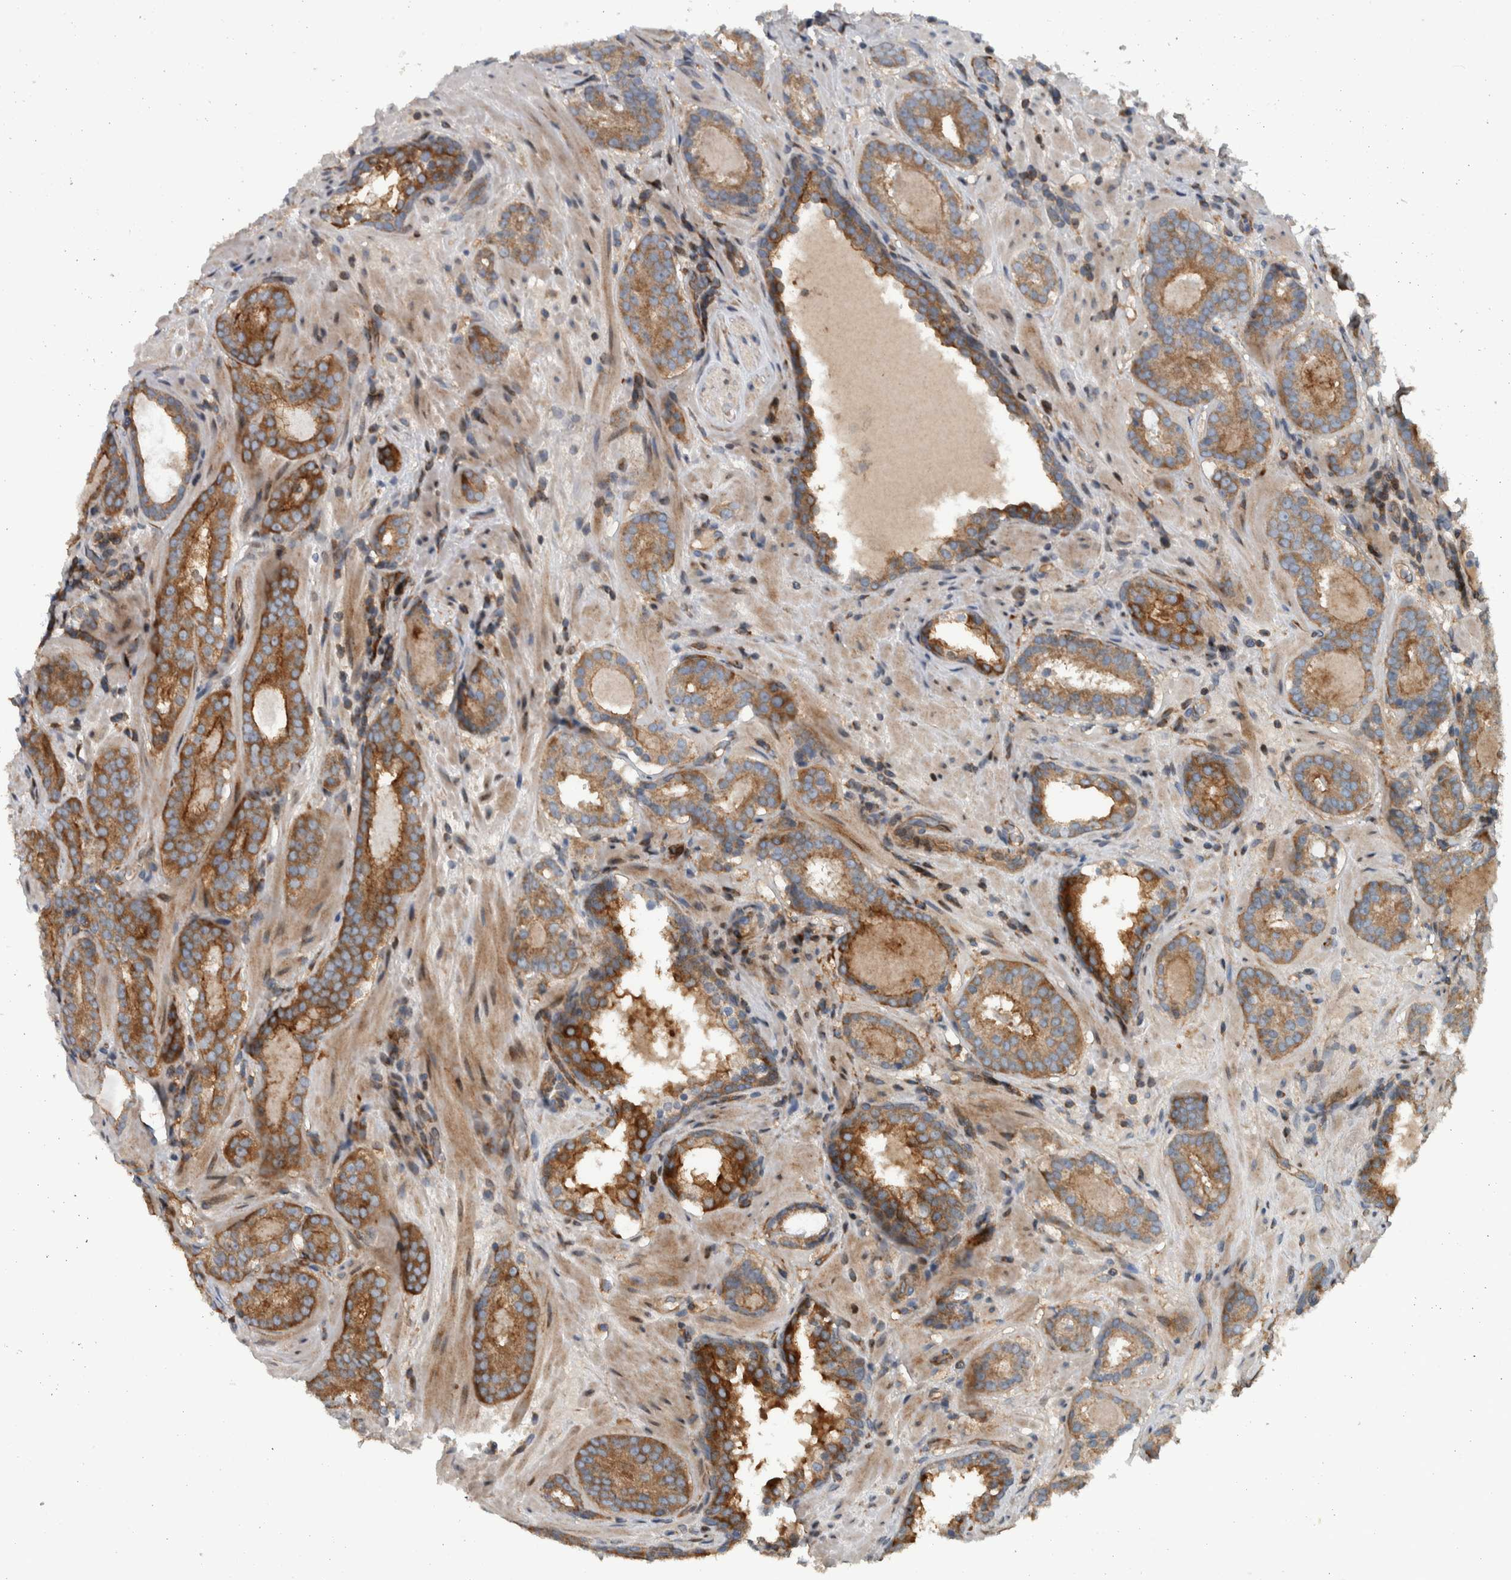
{"staining": {"intensity": "strong", "quantity": ">75%", "location": "cytoplasmic/membranous"}, "tissue": "prostate cancer", "cell_type": "Tumor cells", "image_type": "cancer", "snomed": [{"axis": "morphology", "description": "Adenocarcinoma, Low grade"}, {"axis": "topography", "description": "Prostate"}], "caption": "Prostate cancer (adenocarcinoma (low-grade)) stained with immunohistochemistry shows strong cytoplasmic/membranous expression in approximately >75% of tumor cells.", "gene": "BAIAP2L1", "patient": {"sex": "male", "age": 69}}